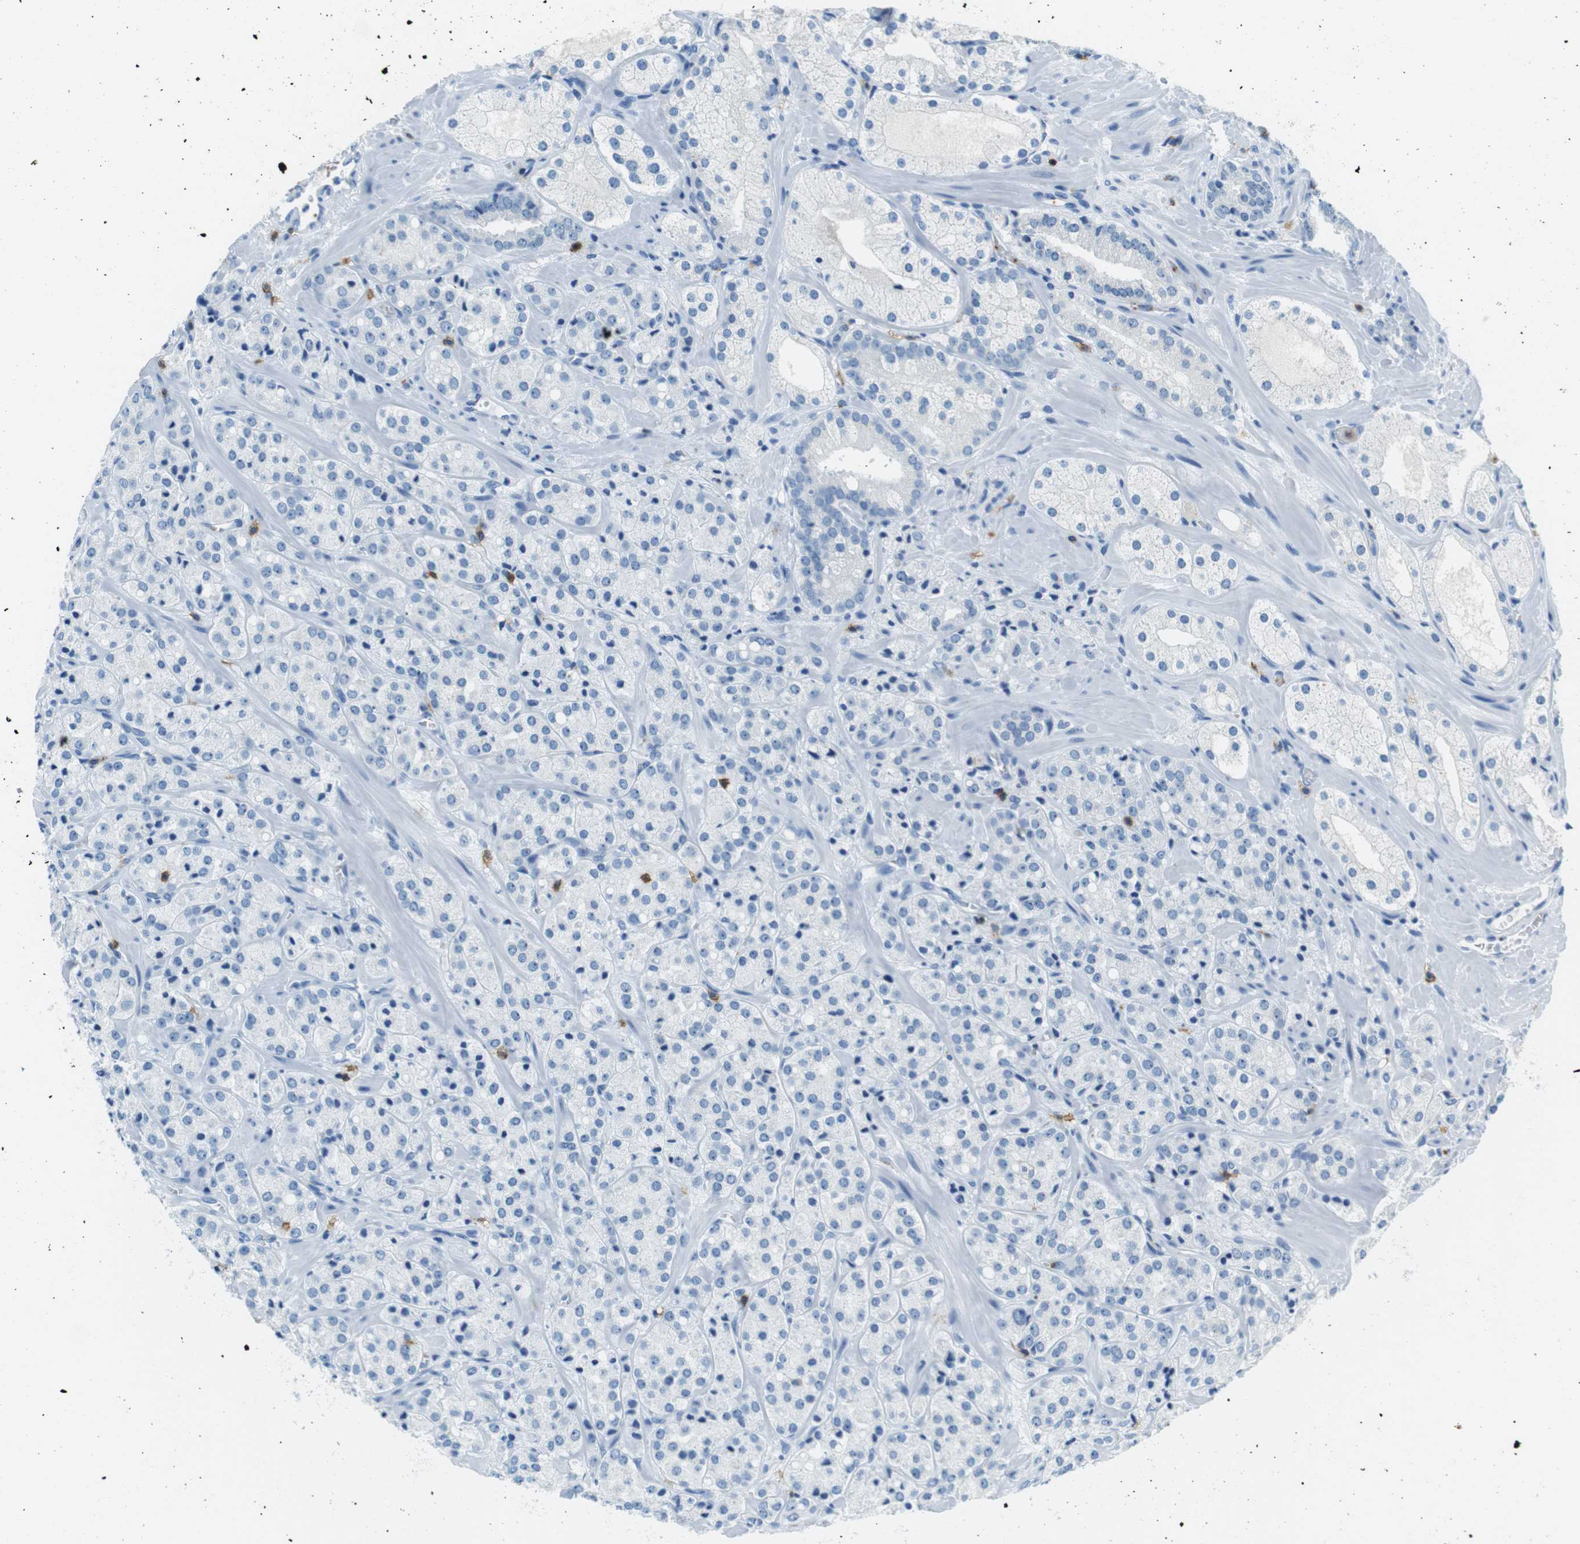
{"staining": {"intensity": "negative", "quantity": "none", "location": "none"}, "tissue": "prostate cancer", "cell_type": "Tumor cells", "image_type": "cancer", "snomed": [{"axis": "morphology", "description": "Adenocarcinoma, High grade"}, {"axis": "topography", "description": "Prostate"}], "caption": "Prostate cancer was stained to show a protein in brown. There is no significant expression in tumor cells. The staining is performed using DAB (3,3'-diaminobenzidine) brown chromogen with nuclei counter-stained in using hematoxylin.", "gene": "LAT", "patient": {"sex": "male", "age": 64}}